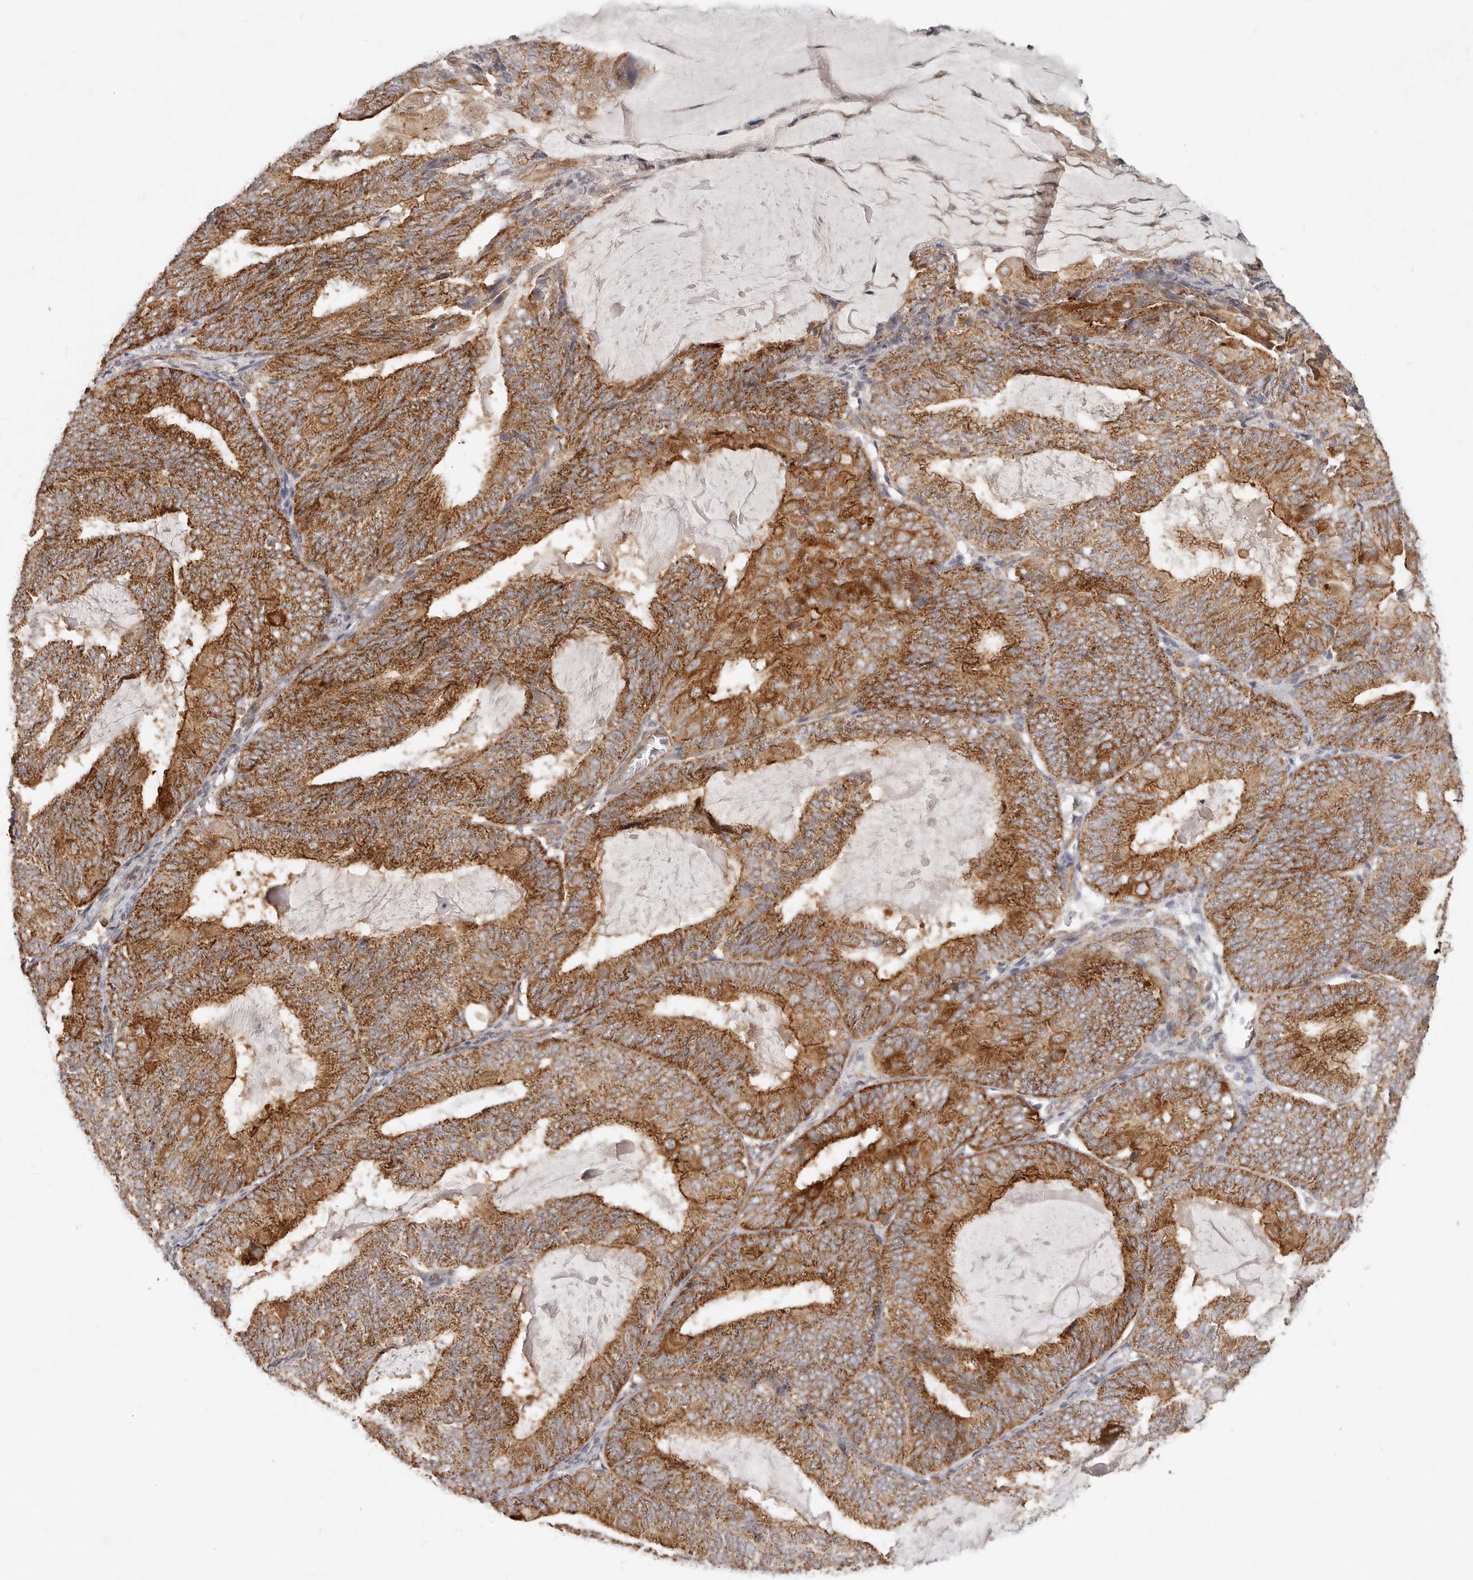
{"staining": {"intensity": "strong", "quantity": ">75%", "location": "cytoplasmic/membranous"}, "tissue": "endometrial cancer", "cell_type": "Tumor cells", "image_type": "cancer", "snomed": [{"axis": "morphology", "description": "Adenocarcinoma, NOS"}, {"axis": "topography", "description": "Endometrium"}], "caption": "Tumor cells exhibit strong cytoplasmic/membranous staining in about >75% of cells in endometrial cancer.", "gene": "USP49", "patient": {"sex": "female", "age": 81}}